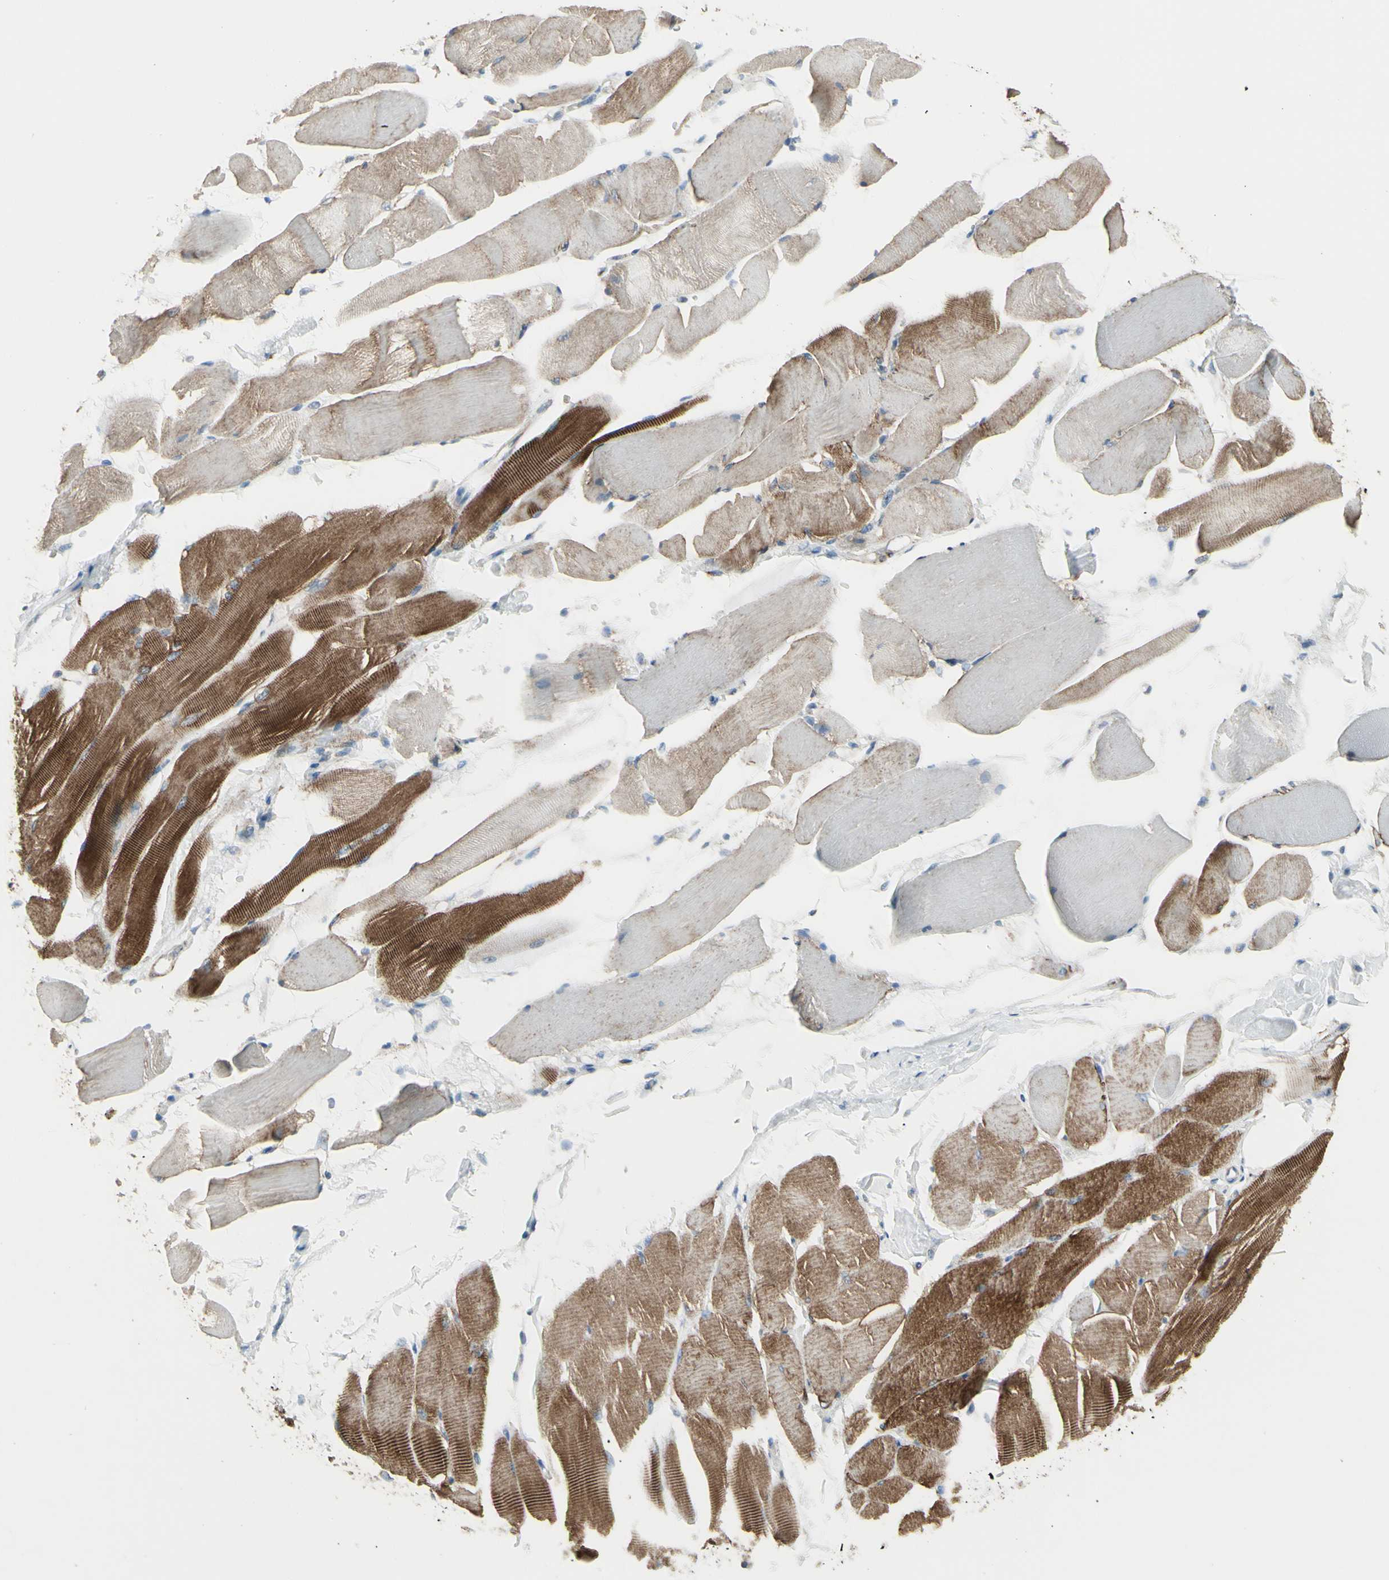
{"staining": {"intensity": "strong", "quantity": ">75%", "location": "cytoplasmic/membranous"}, "tissue": "skeletal muscle", "cell_type": "Myocytes", "image_type": "normal", "snomed": [{"axis": "morphology", "description": "Normal tissue, NOS"}, {"axis": "topography", "description": "Skeletal muscle"}, {"axis": "topography", "description": "Peripheral nerve tissue"}], "caption": "IHC histopathology image of unremarkable human skeletal muscle stained for a protein (brown), which demonstrates high levels of strong cytoplasmic/membranous staining in approximately >75% of myocytes.", "gene": "FAM171B", "patient": {"sex": "female", "age": 84}}